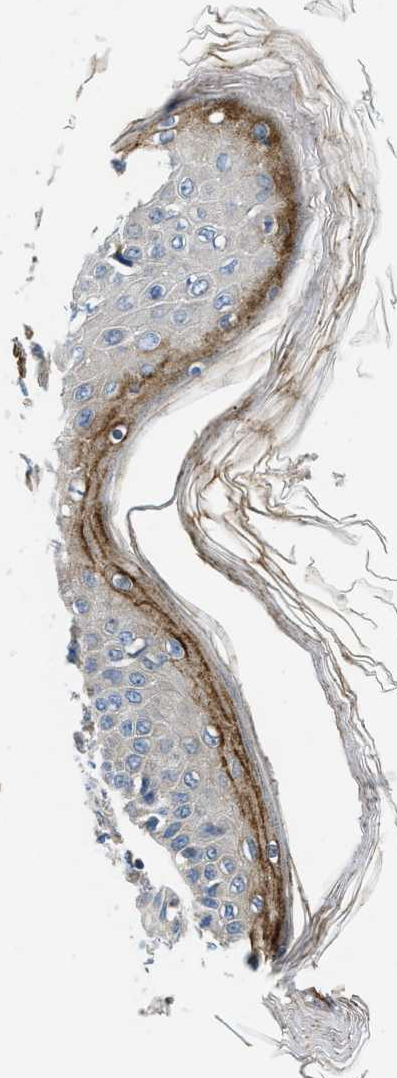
{"staining": {"intensity": "negative", "quantity": "none", "location": "none"}, "tissue": "skin", "cell_type": "Fibroblasts", "image_type": "normal", "snomed": [{"axis": "morphology", "description": "Normal tissue, NOS"}, {"axis": "topography", "description": "Skin"}], "caption": "The IHC image has no significant positivity in fibroblasts of skin. (Stains: DAB IHC with hematoxylin counter stain, Microscopy: brightfield microscopy at high magnification).", "gene": "PNKD", "patient": {"sex": "male", "age": 53}}